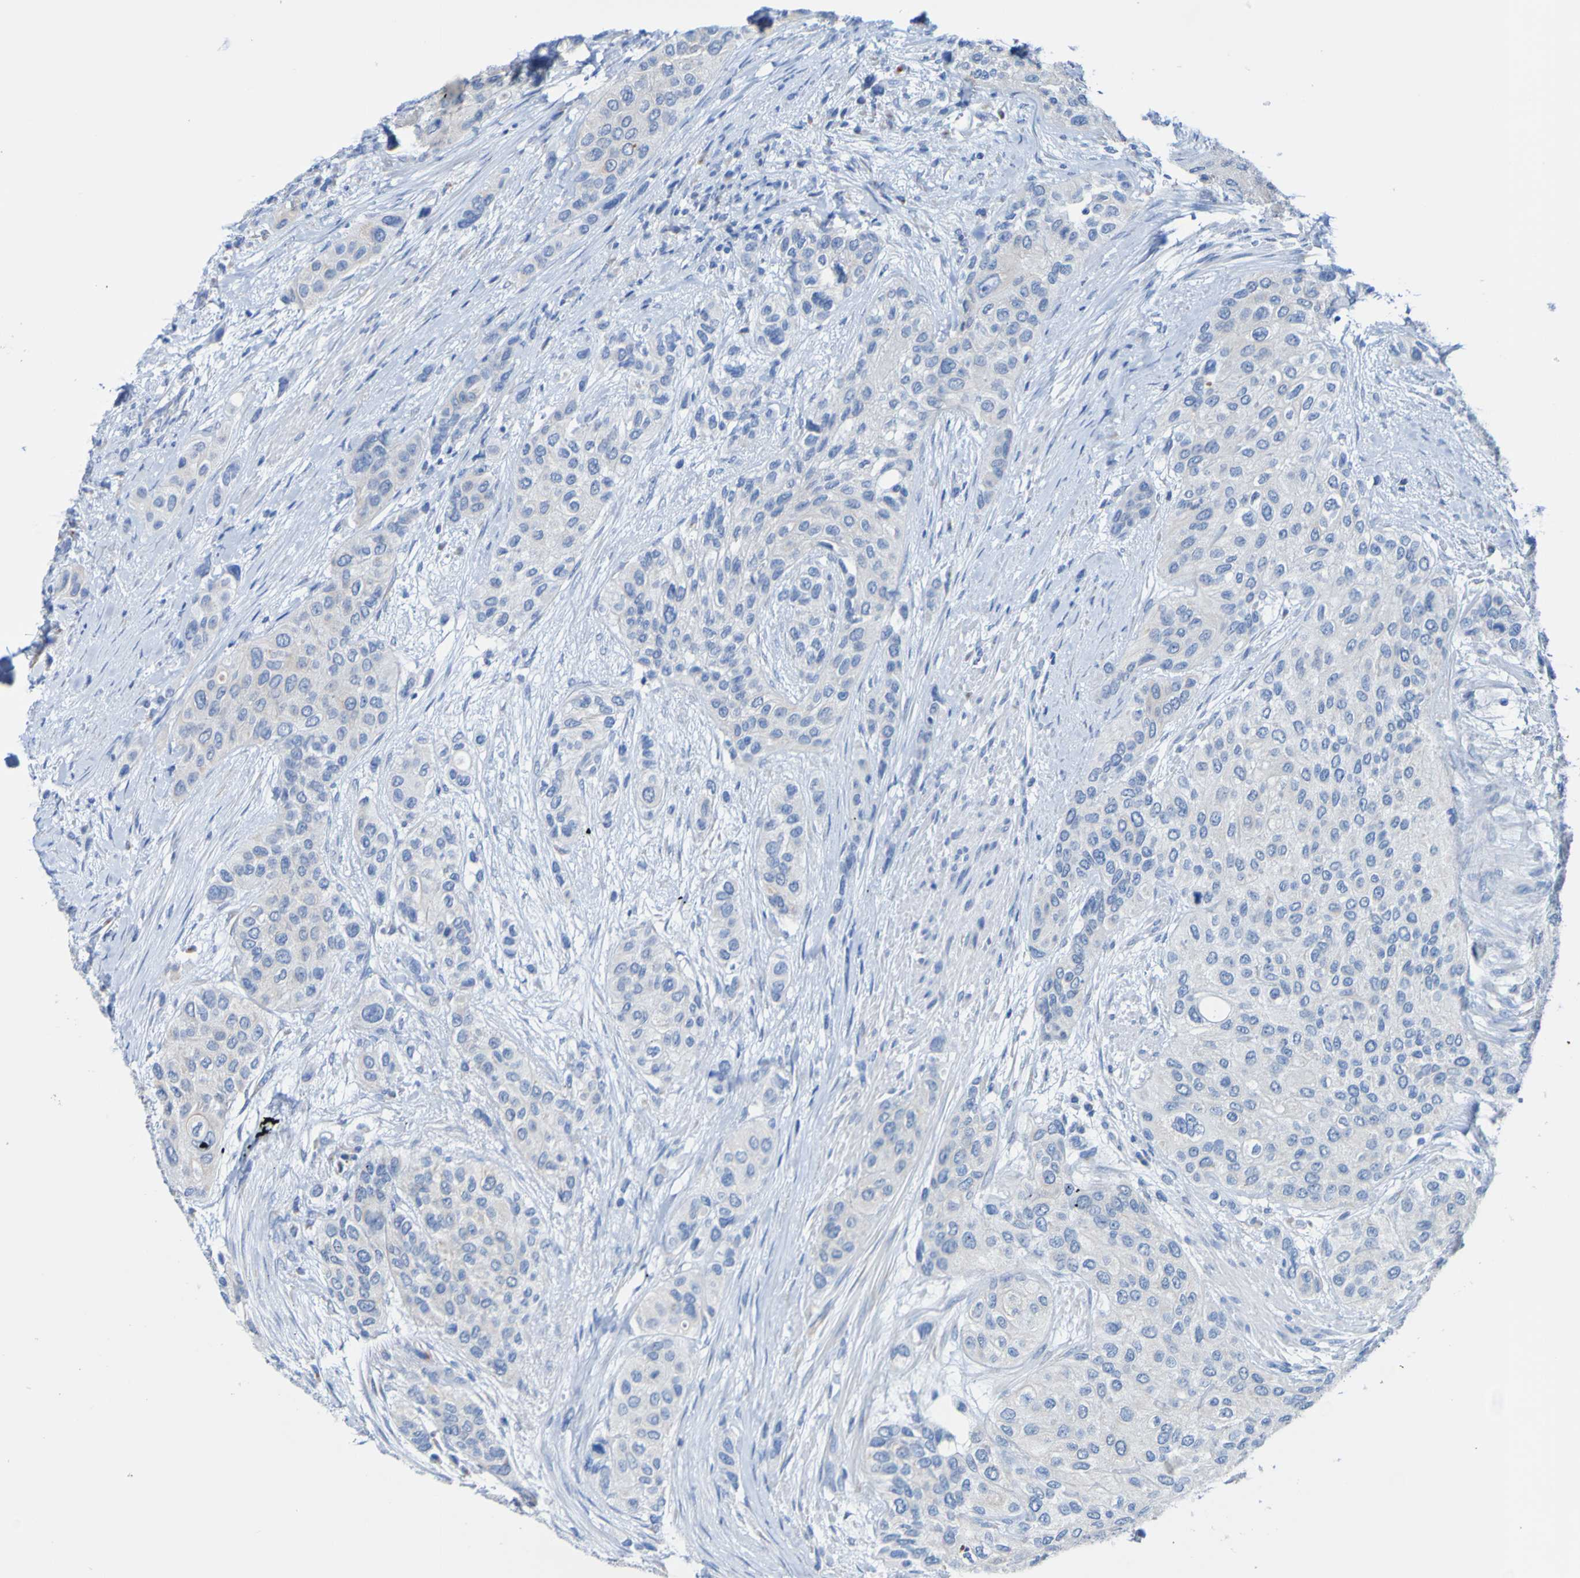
{"staining": {"intensity": "negative", "quantity": "none", "location": "none"}, "tissue": "urothelial cancer", "cell_type": "Tumor cells", "image_type": "cancer", "snomed": [{"axis": "morphology", "description": "Urothelial carcinoma, High grade"}, {"axis": "topography", "description": "Urinary bladder"}], "caption": "Image shows no protein staining in tumor cells of urothelial cancer tissue. The staining is performed using DAB brown chromogen with nuclei counter-stained in using hematoxylin.", "gene": "ACMSD", "patient": {"sex": "female", "age": 56}}